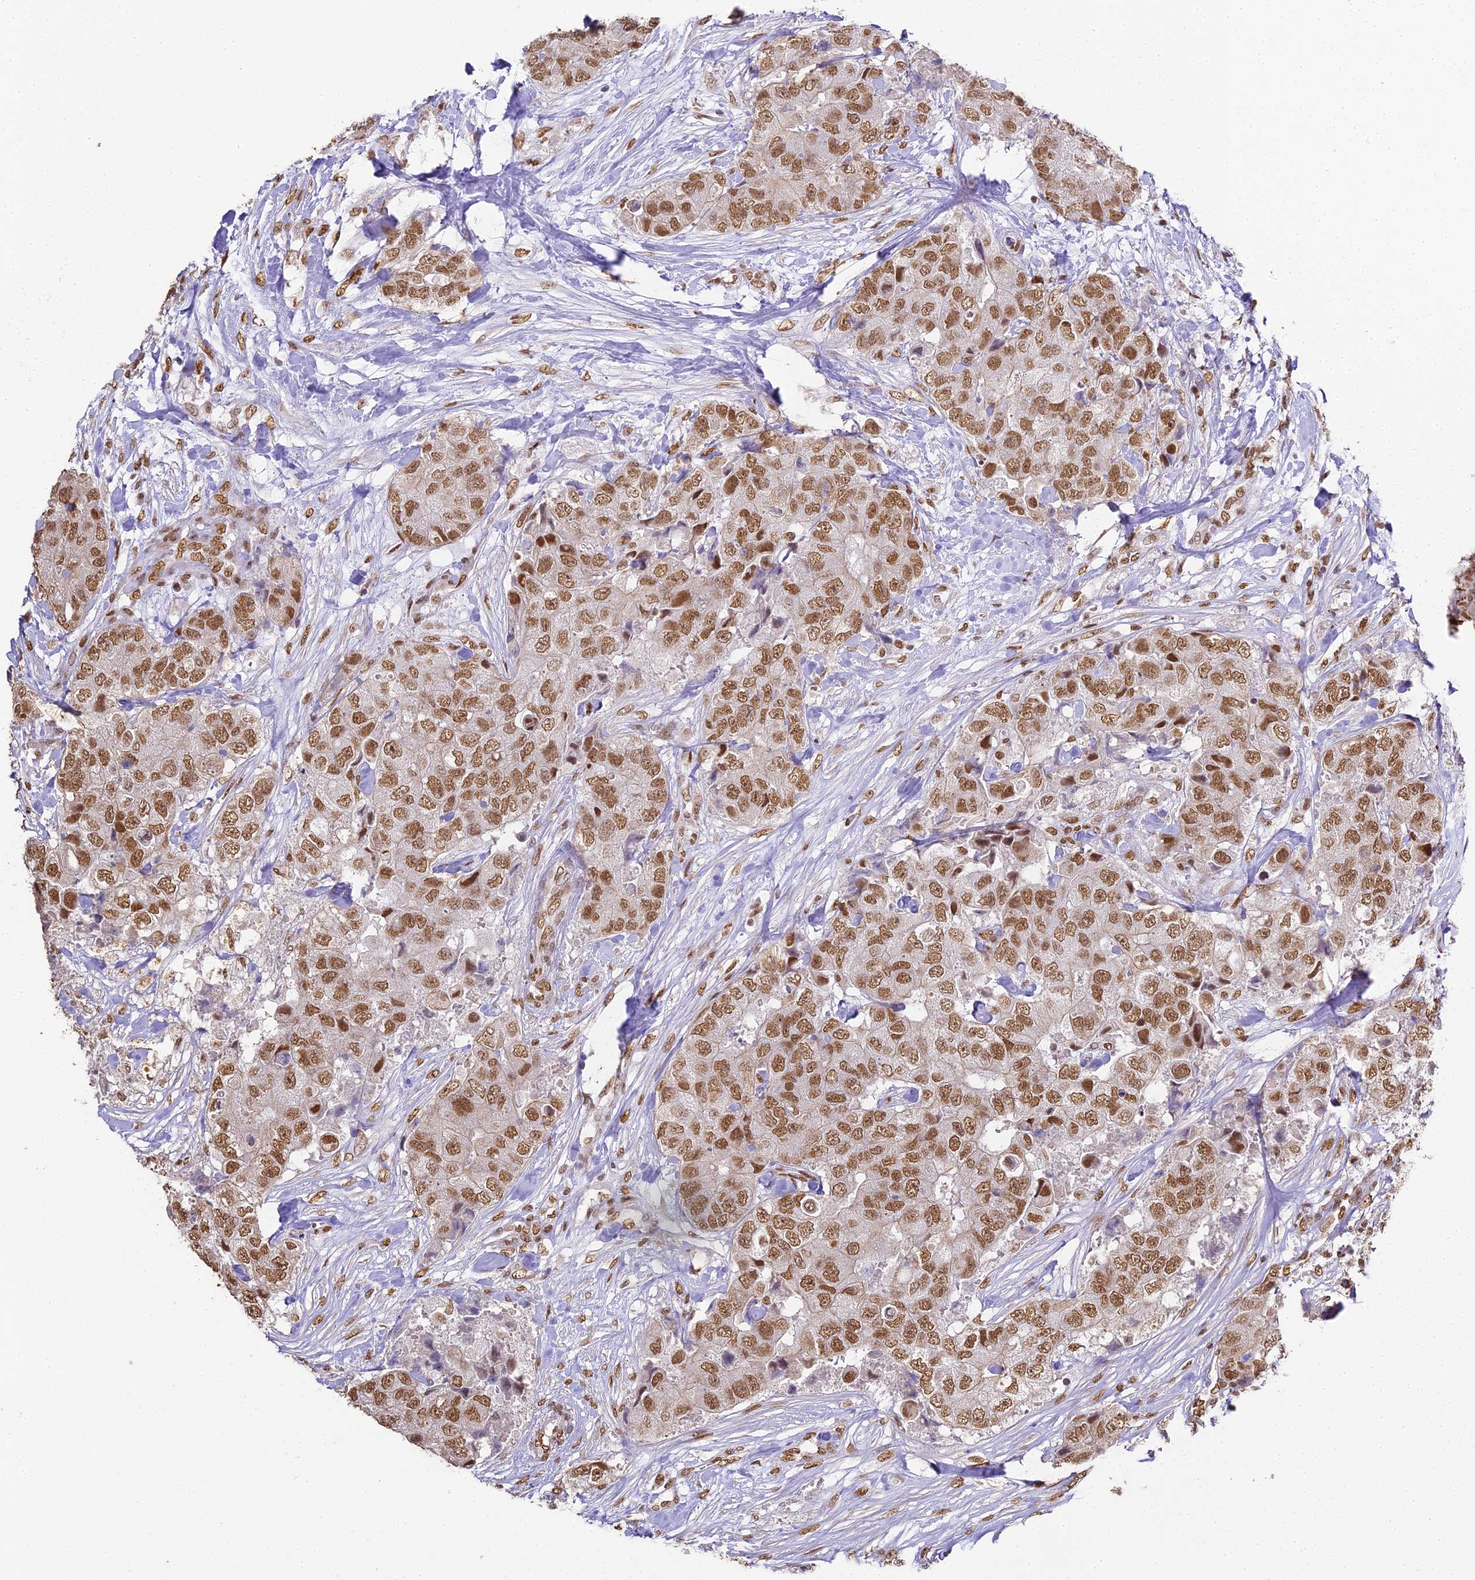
{"staining": {"intensity": "moderate", "quantity": ">75%", "location": "nuclear"}, "tissue": "breast cancer", "cell_type": "Tumor cells", "image_type": "cancer", "snomed": [{"axis": "morphology", "description": "Duct carcinoma"}, {"axis": "topography", "description": "Breast"}], "caption": "Tumor cells reveal medium levels of moderate nuclear expression in approximately >75% of cells in breast cancer (infiltrating ductal carcinoma).", "gene": "HNRNPA1", "patient": {"sex": "female", "age": 62}}